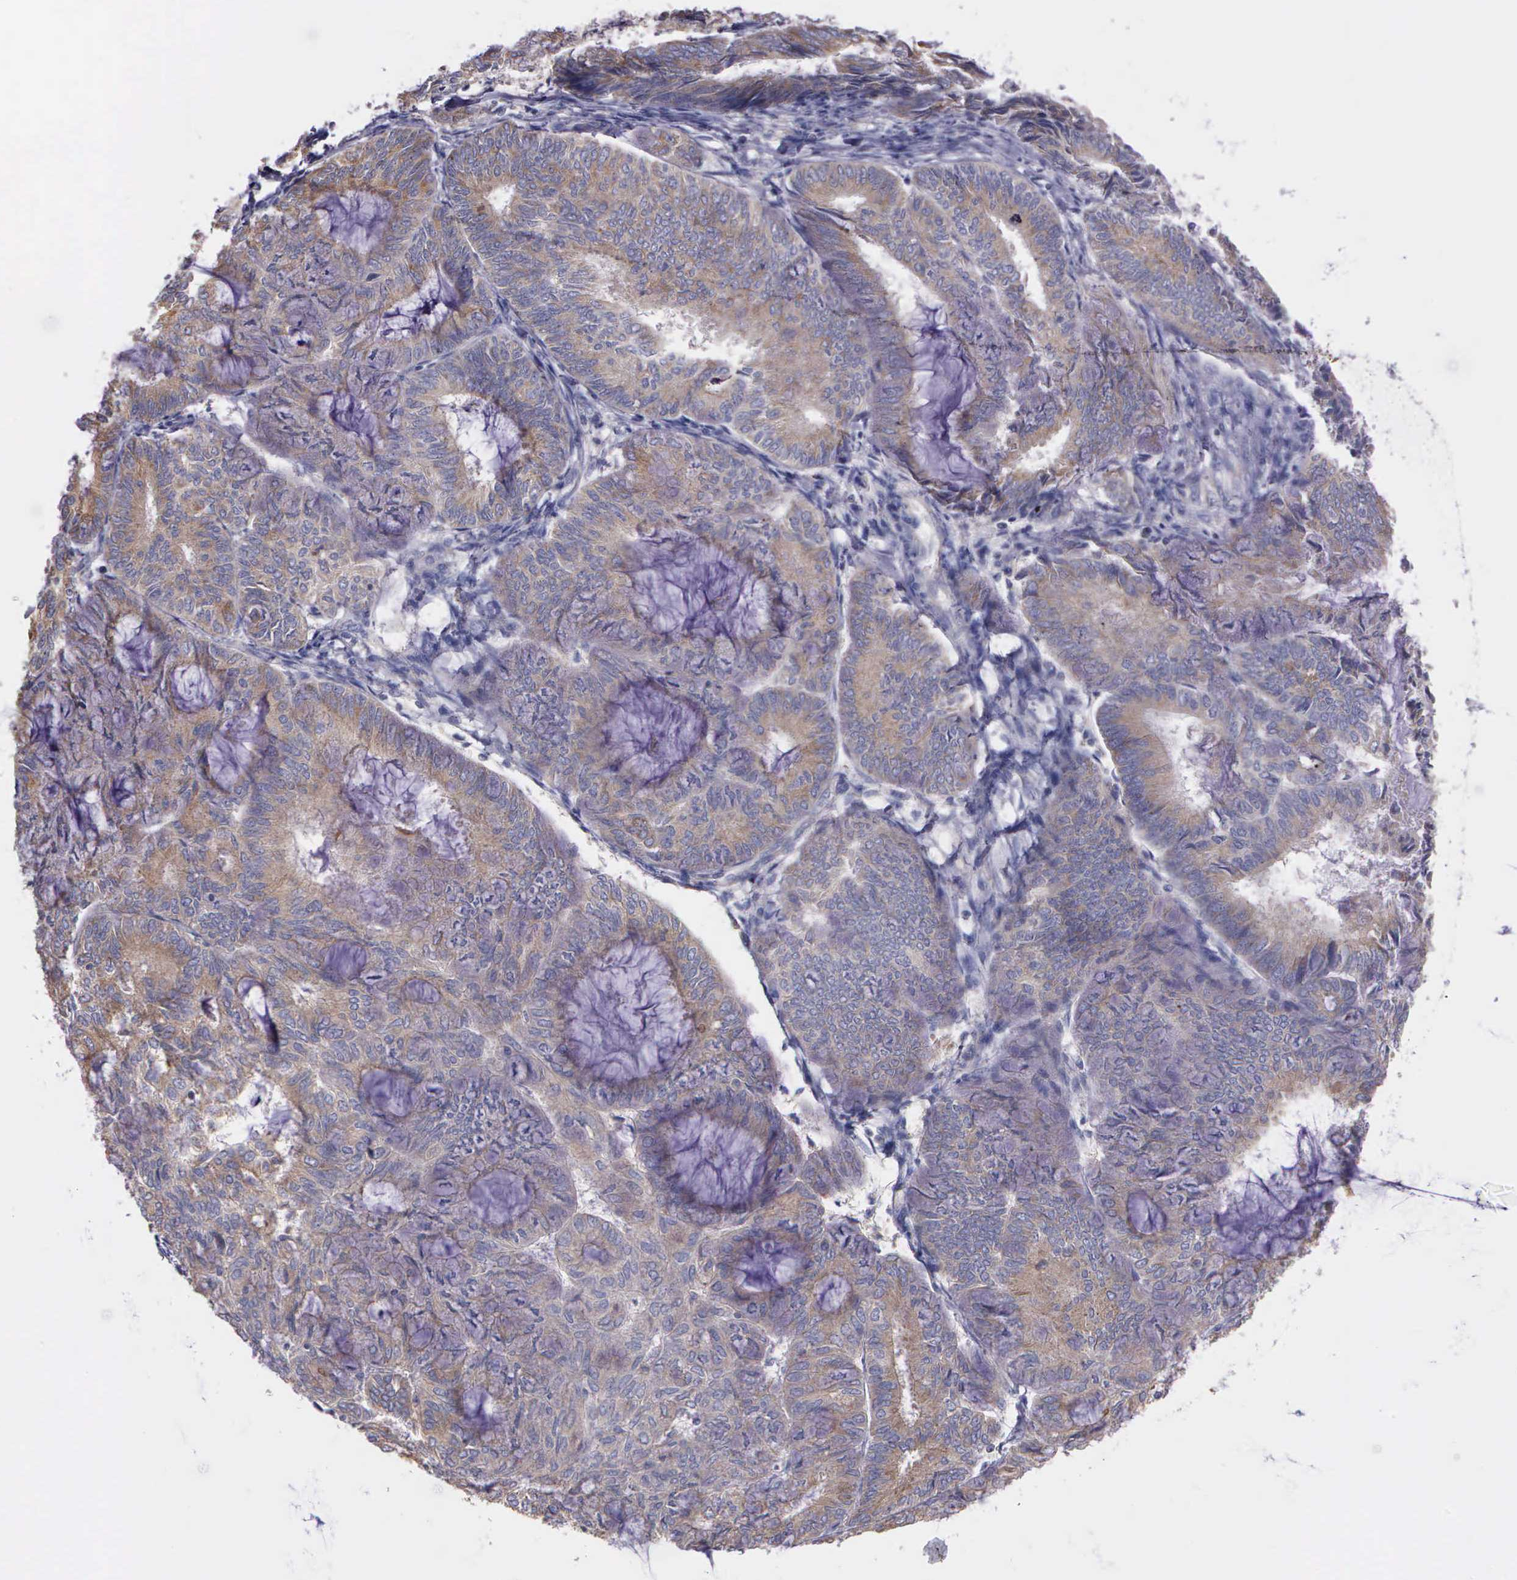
{"staining": {"intensity": "weak", "quantity": ">75%", "location": "cytoplasmic/membranous"}, "tissue": "endometrial cancer", "cell_type": "Tumor cells", "image_type": "cancer", "snomed": [{"axis": "morphology", "description": "Adenocarcinoma, NOS"}, {"axis": "topography", "description": "Endometrium"}], "caption": "A low amount of weak cytoplasmic/membranous staining is identified in about >75% of tumor cells in adenocarcinoma (endometrial) tissue.", "gene": "MIA2", "patient": {"sex": "female", "age": 59}}